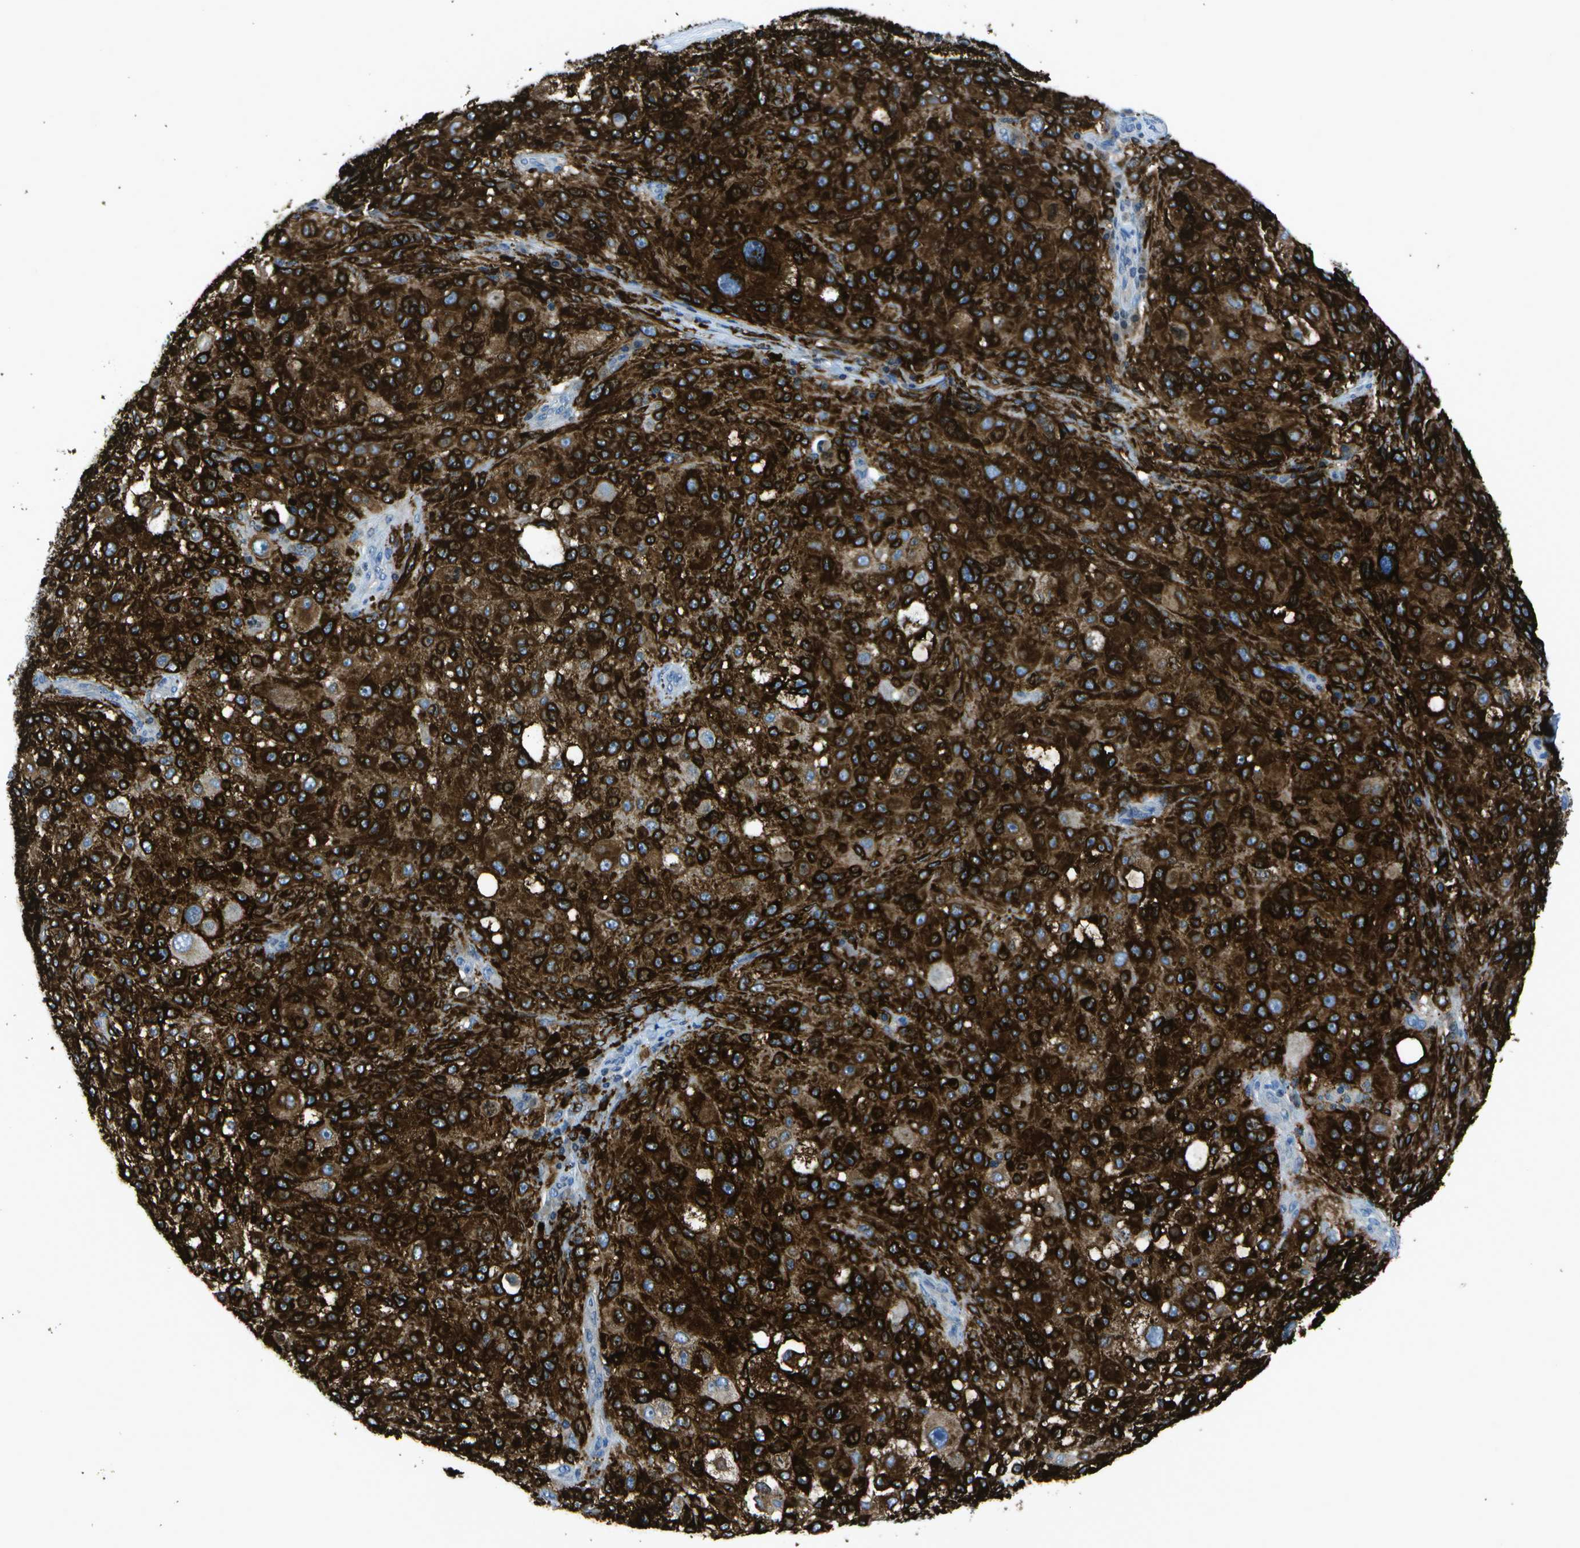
{"staining": {"intensity": "strong", "quantity": ">75%", "location": "cytoplasmic/membranous"}, "tissue": "melanoma", "cell_type": "Tumor cells", "image_type": "cancer", "snomed": [{"axis": "morphology", "description": "Necrosis, NOS"}, {"axis": "morphology", "description": "Malignant melanoma, NOS"}, {"axis": "topography", "description": "Skin"}], "caption": "Malignant melanoma stained with DAB IHC displays high levels of strong cytoplasmic/membranous staining in about >75% of tumor cells.", "gene": "DCT", "patient": {"sex": "female", "age": 87}}